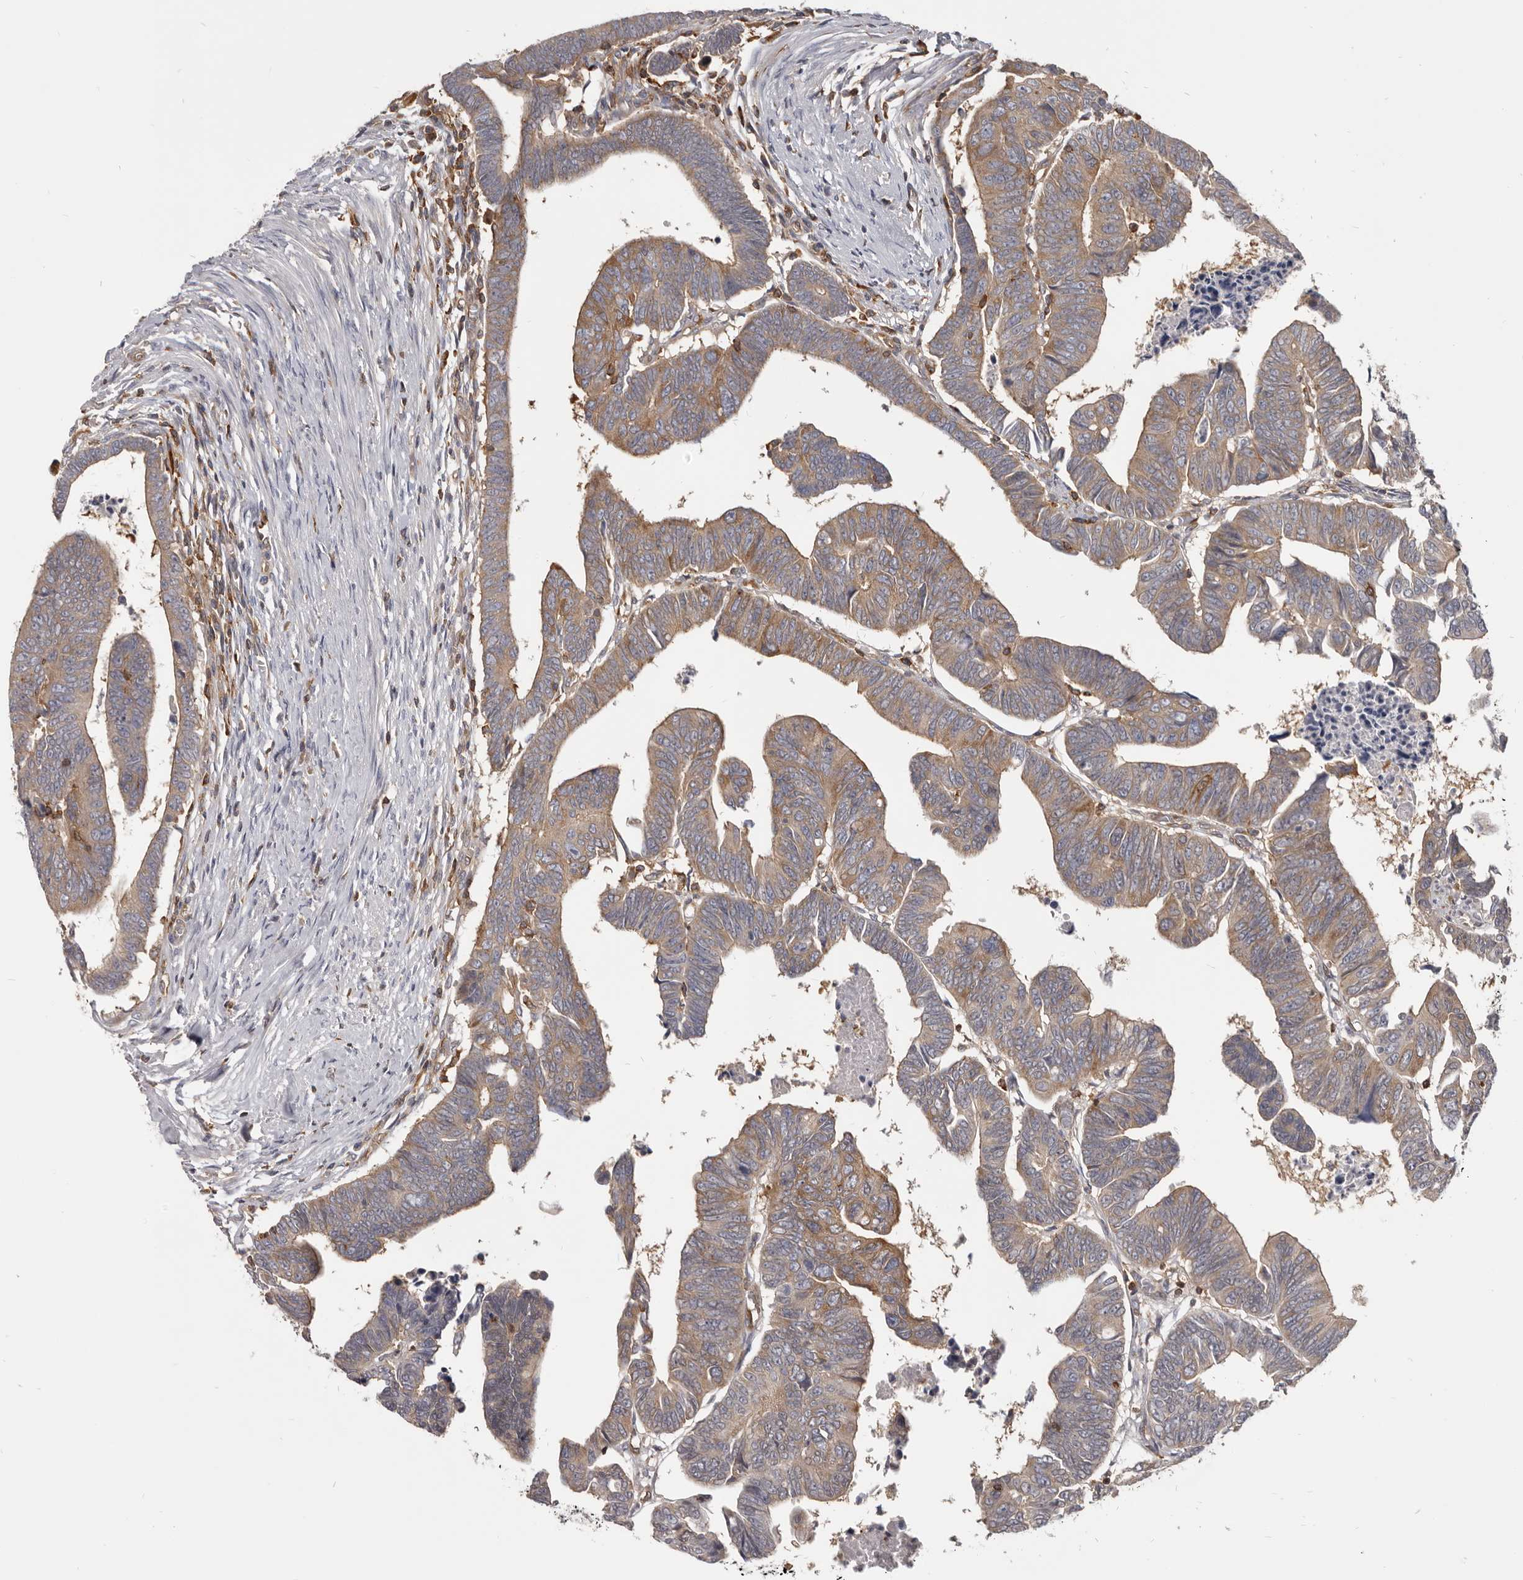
{"staining": {"intensity": "moderate", "quantity": ">75%", "location": "cytoplasmic/membranous"}, "tissue": "colorectal cancer", "cell_type": "Tumor cells", "image_type": "cancer", "snomed": [{"axis": "morphology", "description": "Adenocarcinoma, NOS"}, {"axis": "topography", "description": "Rectum"}], "caption": "IHC of colorectal cancer displays medium levels of moderate cytoplasmic/membranous expression in about >75% of tumor cells.", "gene": "CBL", "patient": {"sex": "female", "age": 65}}